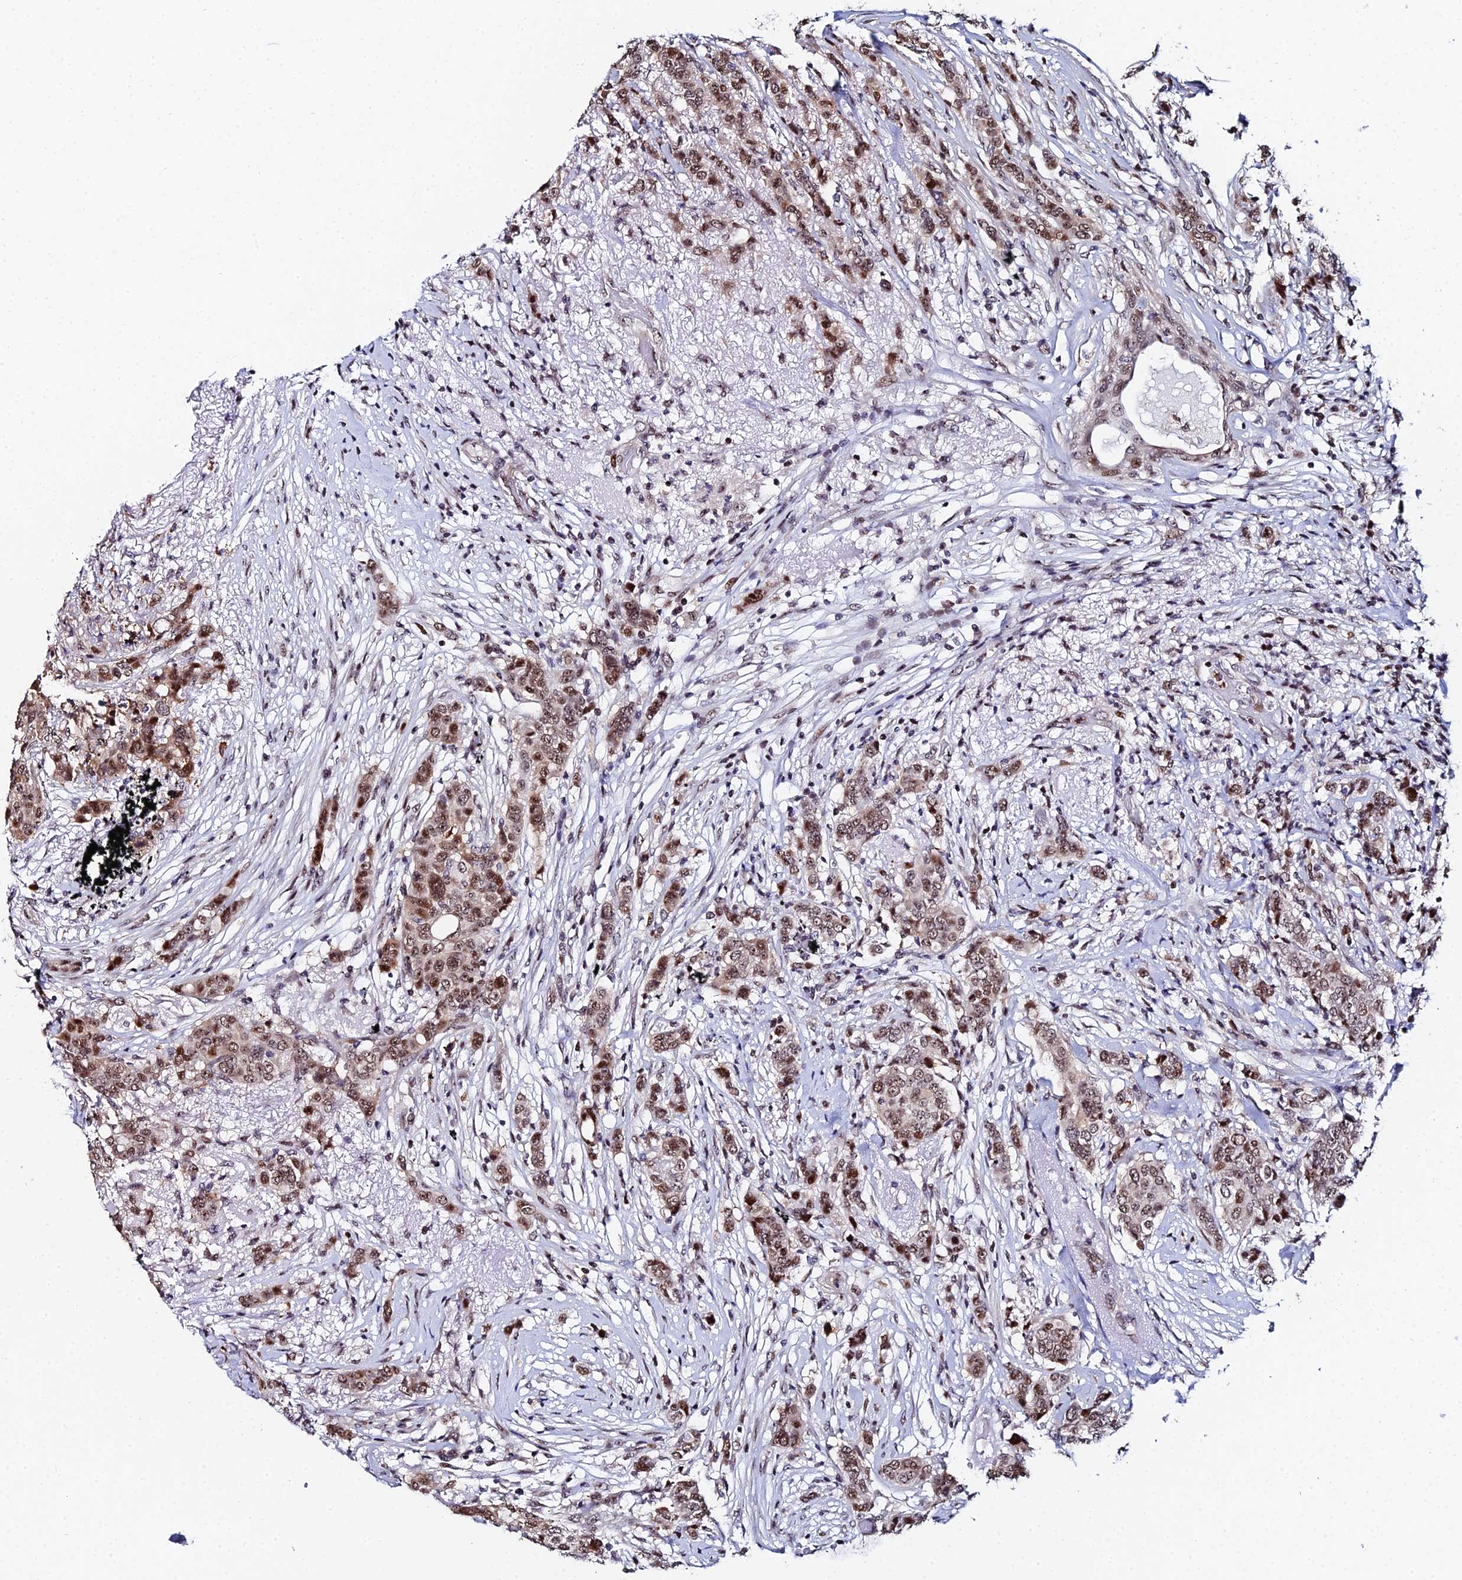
{"staining": {"intensity": "moderate", "quantity": ">75%", "location": "nuclear"}, "tissue": "breast cancer", "cell_type": "Tumor cells", "image_type": "cancer", "snomed": [{"axis": "morphology", "description": "Lobular carcinoma"}, {"axis": "topography", "description": "Breast"}], "caption": "Immunohistochemistry (IHC) (DAB (3,3'-diaminobenzidine)) staining of breast lobular carcinoma reveals moderate nuclear protein positivity in approximately >75% of tumor cells. The protein is stained brown, and the nuclei are stained in blue (DAB IHC with brightfield microscopy, high magnification).", "gene": "TIFA", "patient": {"sex": "female", "age": 51}}